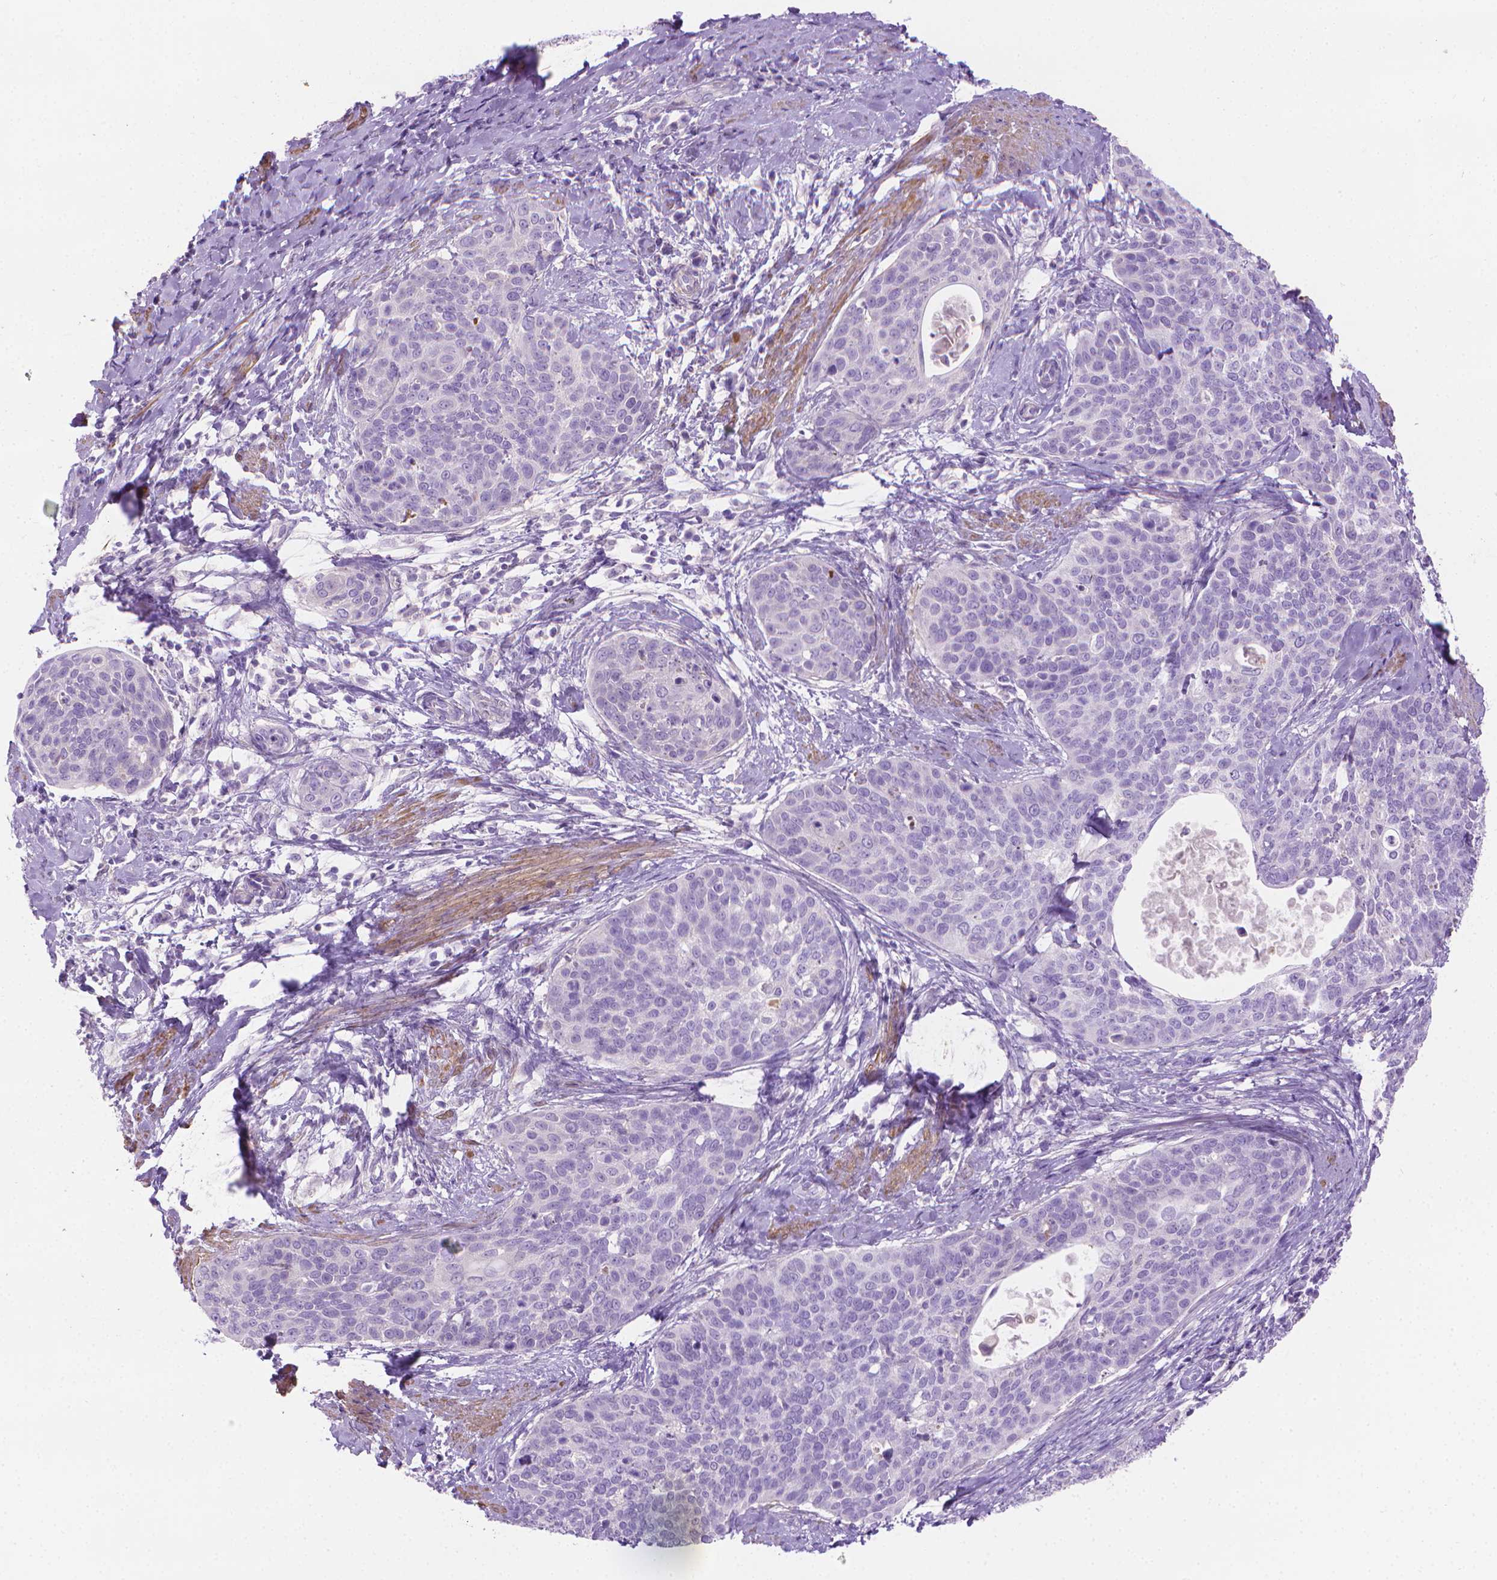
{"staining": {"intensity": "negative", "quantity": "none", "location": "none"}, "tissue": "cervical cancer", "cell_type": "Tumor cells", "image_type": "cancer", "snomed": [{"axis": "morphology", "description": "Squamous cell carcinoma, NOS"}, {"axis": "topography", "description": "Cervix"}], "caption": "Tumor cells show no significant protein staining in cervical cancer (squamous cell carcinoma). The staining is performed using DAB (3,3'-diaminobenzidine) brown chromogen with nuclei counter-stained in using hematoxylin.", "gene": "FASN", "patient": {"sex": "female", "age": 69}}